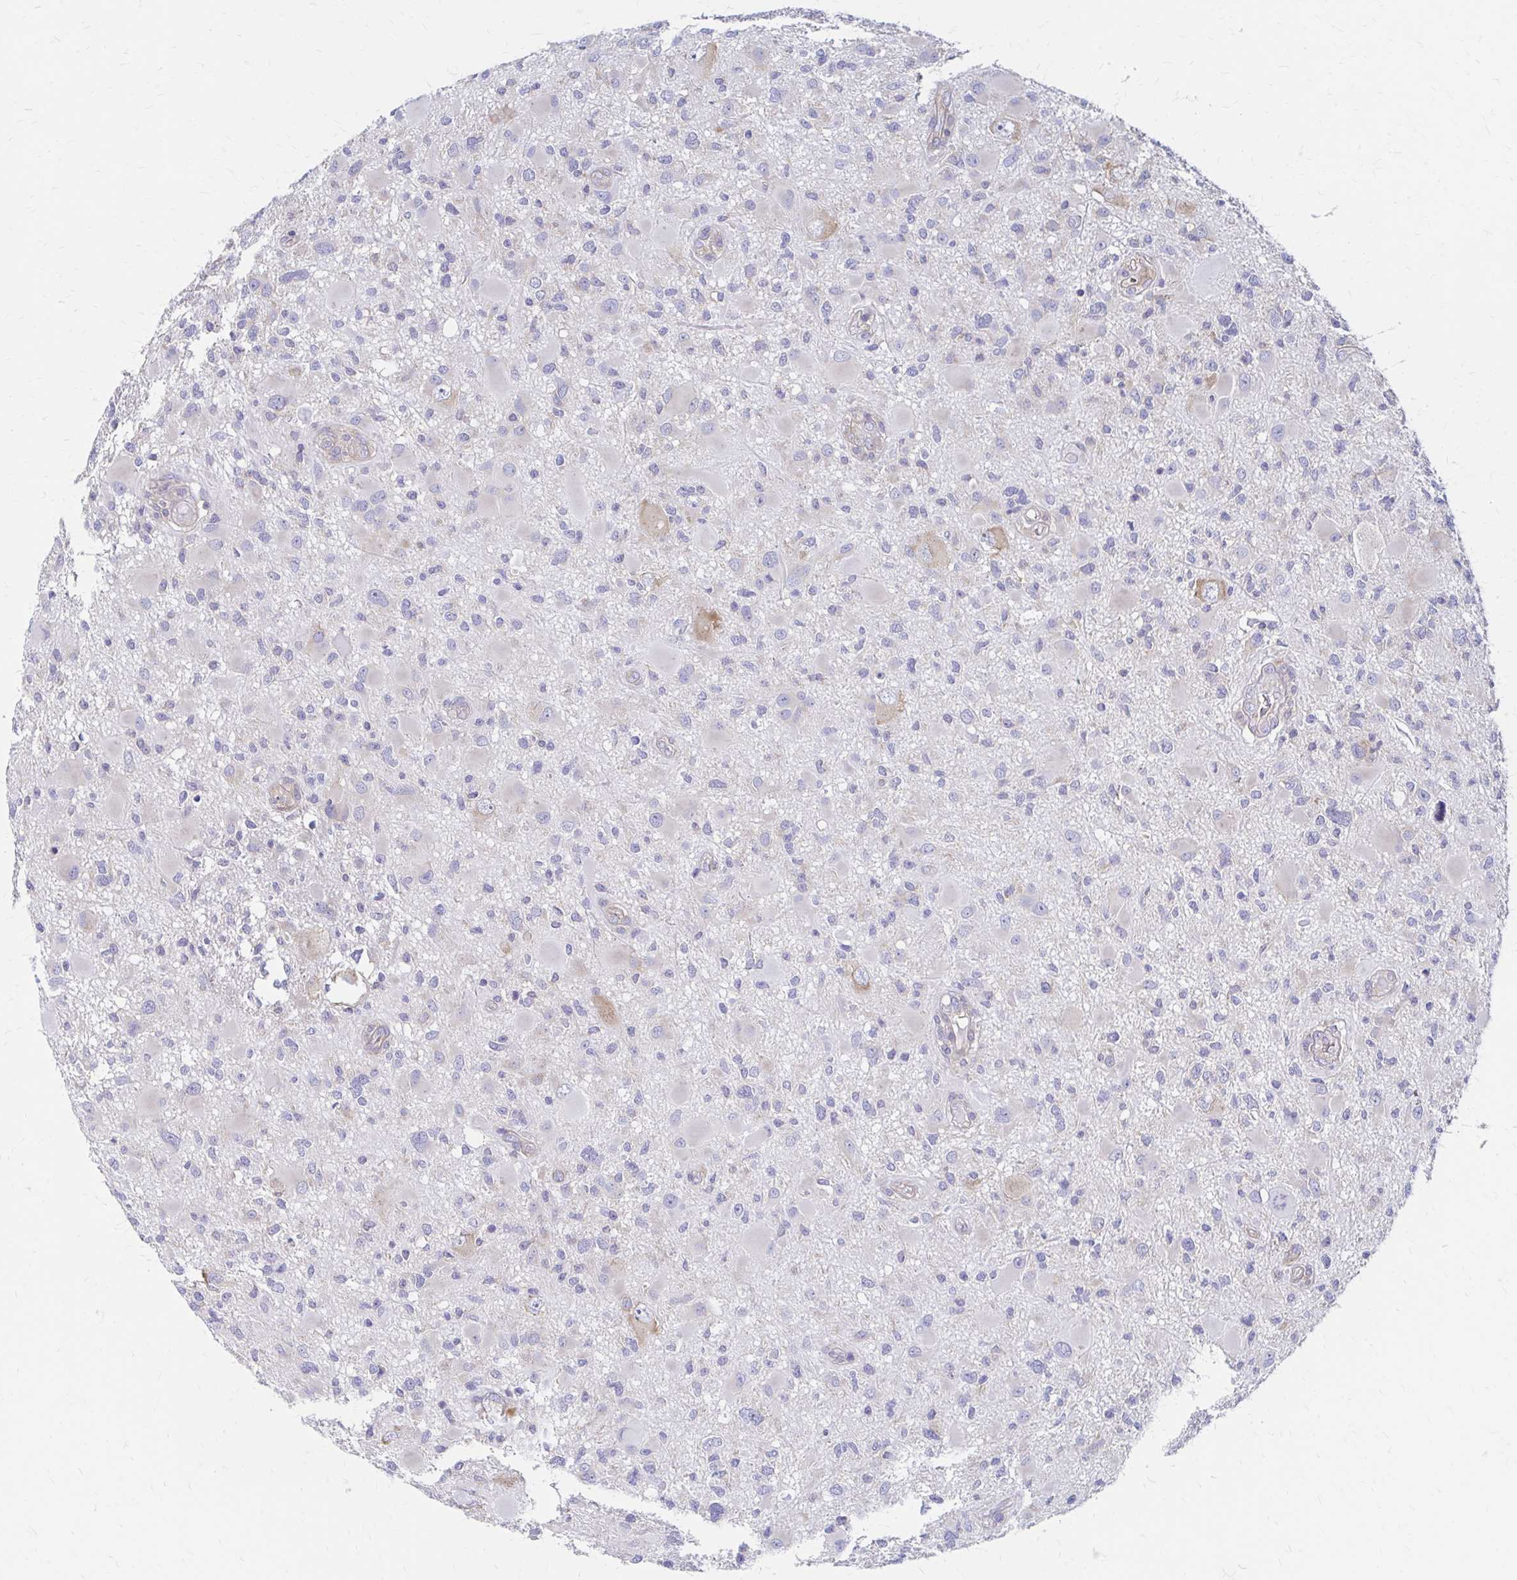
{"staining": {"intensity": "negative", "quantity": "none", "location": "none"}, "tissue": "glioma", "cell_type": "Tumor cells", "image_type": "cancer", "snomed": [{"axis": "morphology", "description": "Glioma, malignant, High grade"}, {"axis": "topography", "description": "Brain"}], "caption": "This image is of glioma stained with immunohistochemistry to label a protein in brown with the nuclei are counter-stained blue. There is no positivity in tumor cells.", "gene": "RPL27A", "patient": {"sex": "male", "age": 54}}